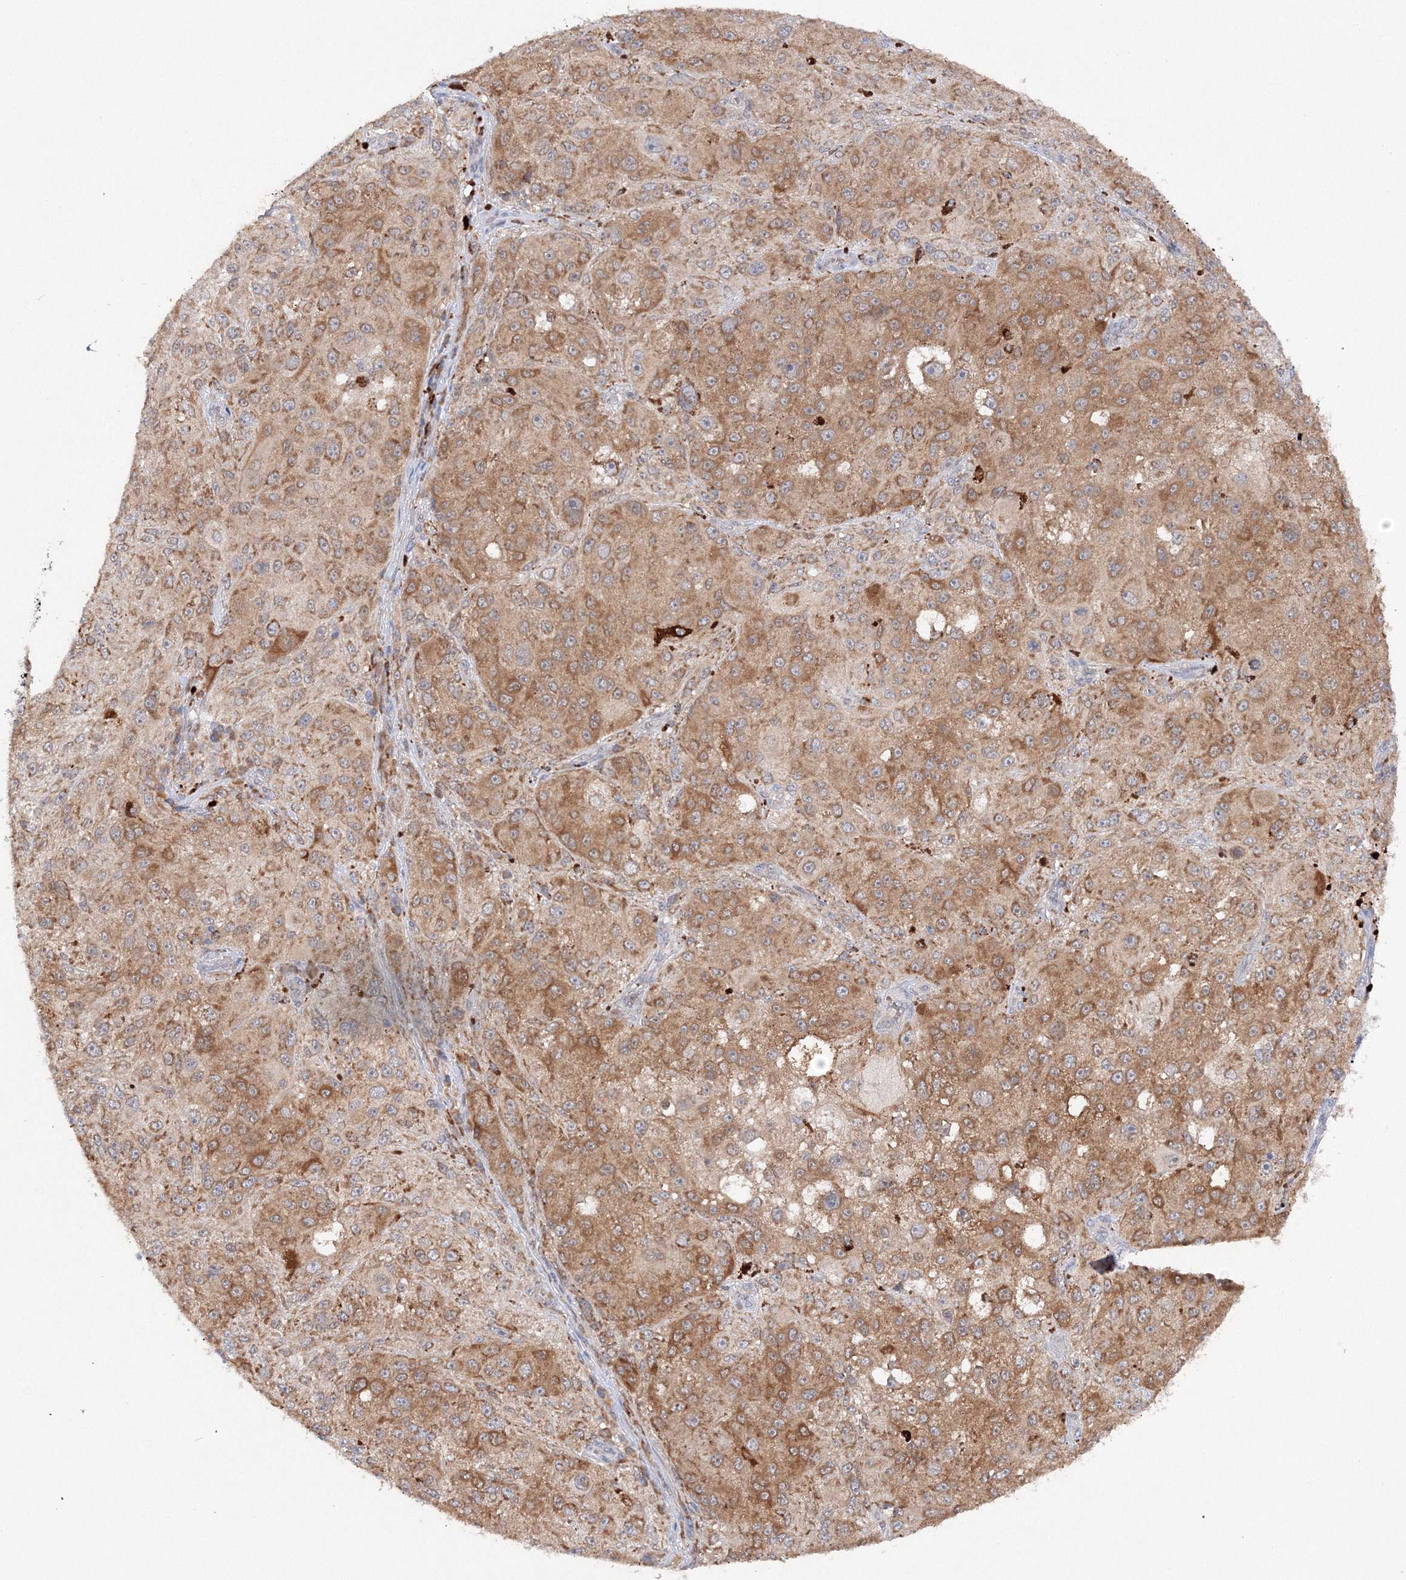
{"staining": {"intensity": "moderate", "quantity": ">75%", "location": "cytoplasmic/membranous"}, "tissue": "melanoma", "cell_type": "Tumor cells", "image_type": "cancer", "snomed": [{"axis": "morphology", "description": "Necrosis, NOS"}, {"axis": "morphology", "description": "Malignant melanoma, NOS"}, {"axis": "topography", "description": "Skin"}], "caption": "An image of human malignant melanoma stained for a protein demonstrates moderate cytoplasmic/membranous brown staining in tumor cells.", "gene": "DIS3L2", "patient": {"sex": "female", "age": 87}}